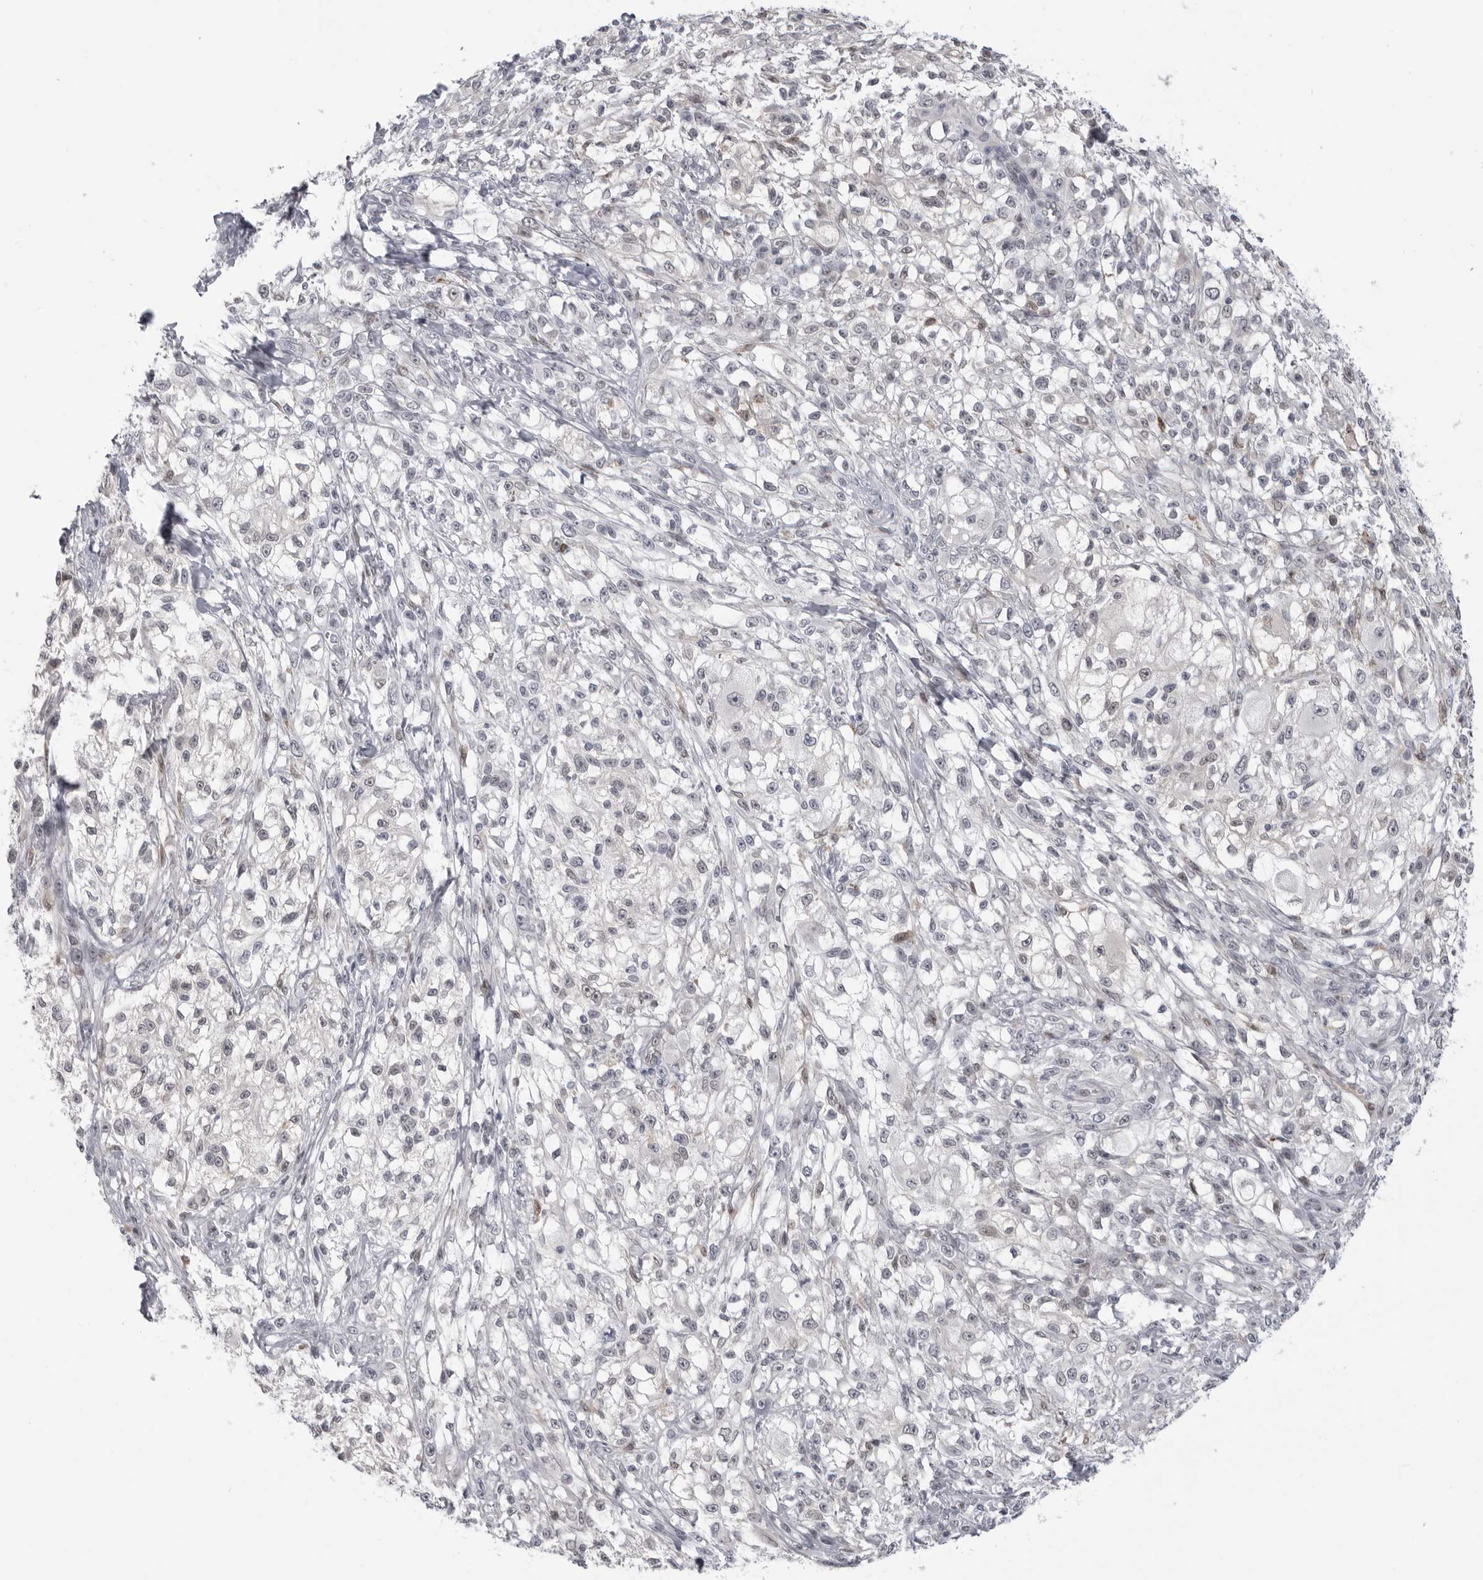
{"staining": {"intensity": "negative", "quantity": "none", "location": "none"}, "tissue": "melanoma", "cell_type": "Tumor cells", "image_type": "cancer", "snomed": [{"axis": "morphology", "description": "Malignant melanoma, NOS"}, {"axis": "topography", "description": "Skin of head"}], "caption": "An image of malignant melanoma stained for a protein displays no brown staining in tumor cells. (Stains: DAB (3,3'-diaminobenzidine) IHC with hematoxylin counter stain, Microscopy: brightfield microscopy at high magnification).", "gene": "PNPO", "patient": {"sex": "male", "age": 83}}